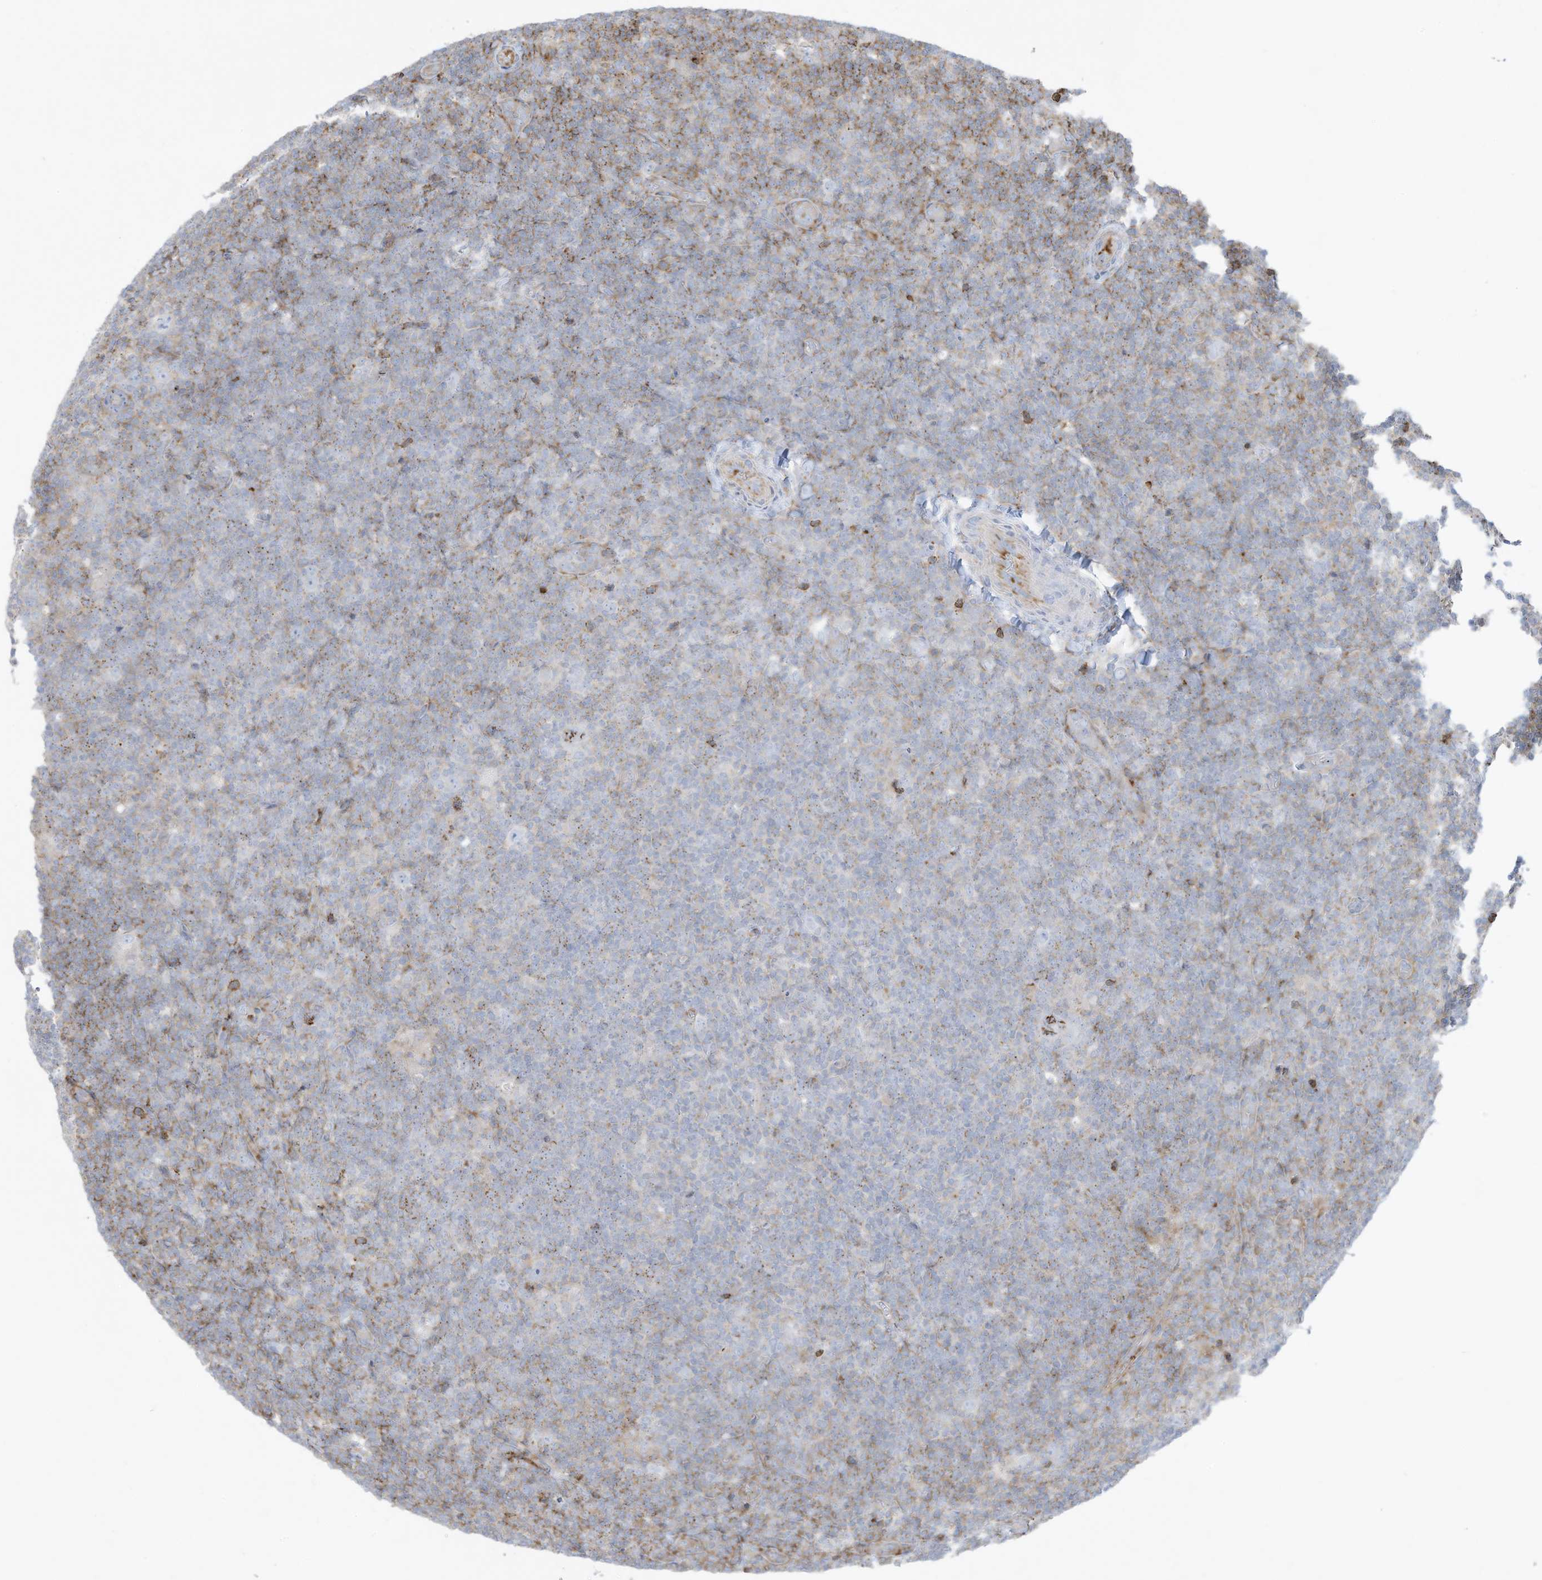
{"staining": {"intensity": "moderate", "quantity": "25%-75%", "location": "cytoplasmic/membranous"}, "tissue": "lymphoma", "cell_type": "Tumor cells", "image_type": "cancer", "snomed": [{"axis": "morphology", "description": "Hodgkin's disease, NOS"}, {"axis": "topography", "description": "Lymph node"}], "caption": "Immunohistochemistry of human lymphoma displays medium levels of moderate cytoplasmic/membranous expression in approximately 25%-75% of tumor cells. (Brightfield microscopy of DAB IHC at high magnification).", "gene": "THNSL2", "patient": {"sex": "female", "age": 57}}